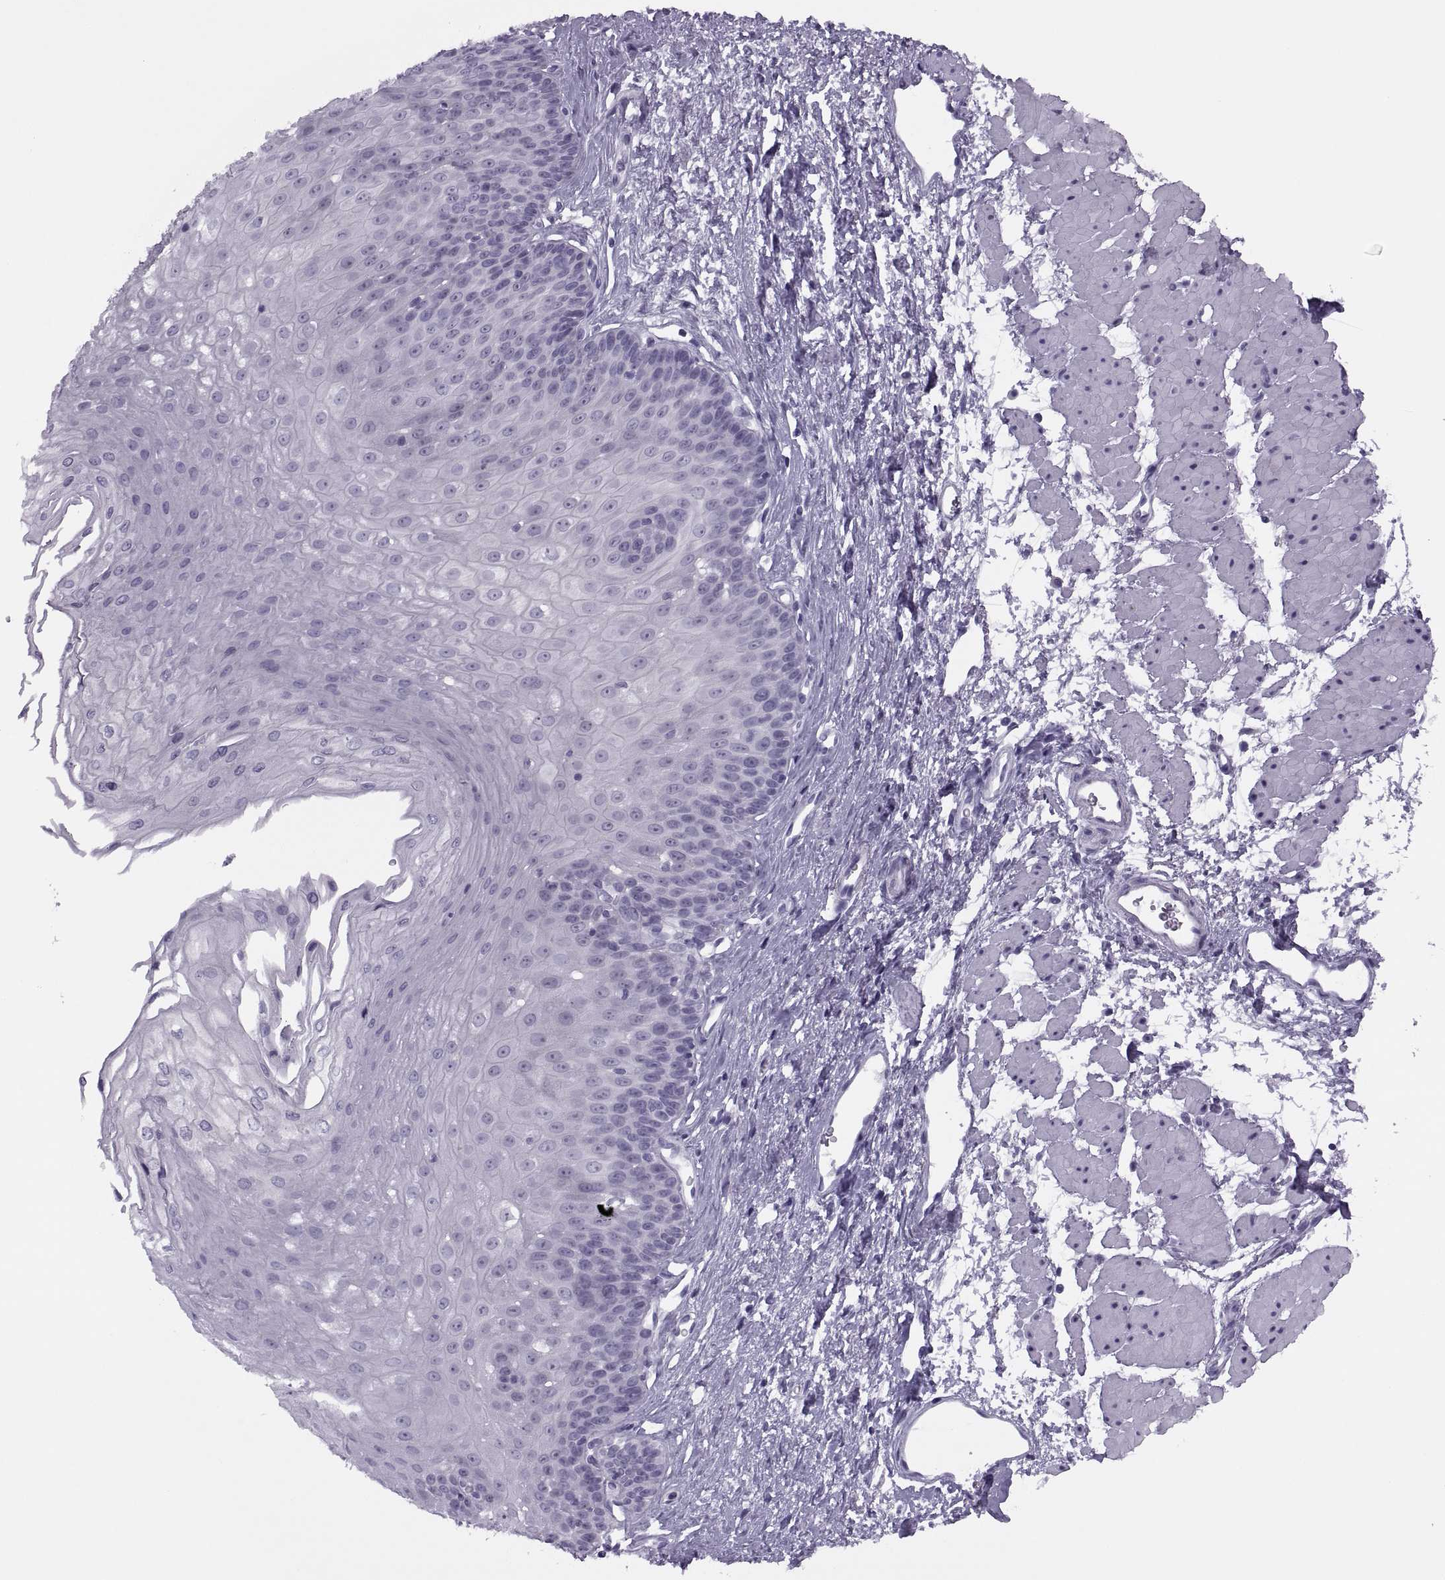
{"staining": {"intensity": "negative", "quantity": "none", "location": "none"}, "tissue": "esophagus", "cell_type": "Squamous epithelial cells", "image_type": "normal", "snomed": [{"axis": "morphology", "description": "Normal tissue, NOS"}, {"axis": "topography", "description": "Esophagus"}], "caption": "A photomicrograph of esophagus stained for a protein displays no brown staining in squamous epithelial cells. The staining was performed using DAB to visualize the protein expression in brown, while the nuclei were stained in blue with hematoxylin (Magnification: 20x).", "gene": "FAM24A", "patient": {"sex": "female", "age": 62}}